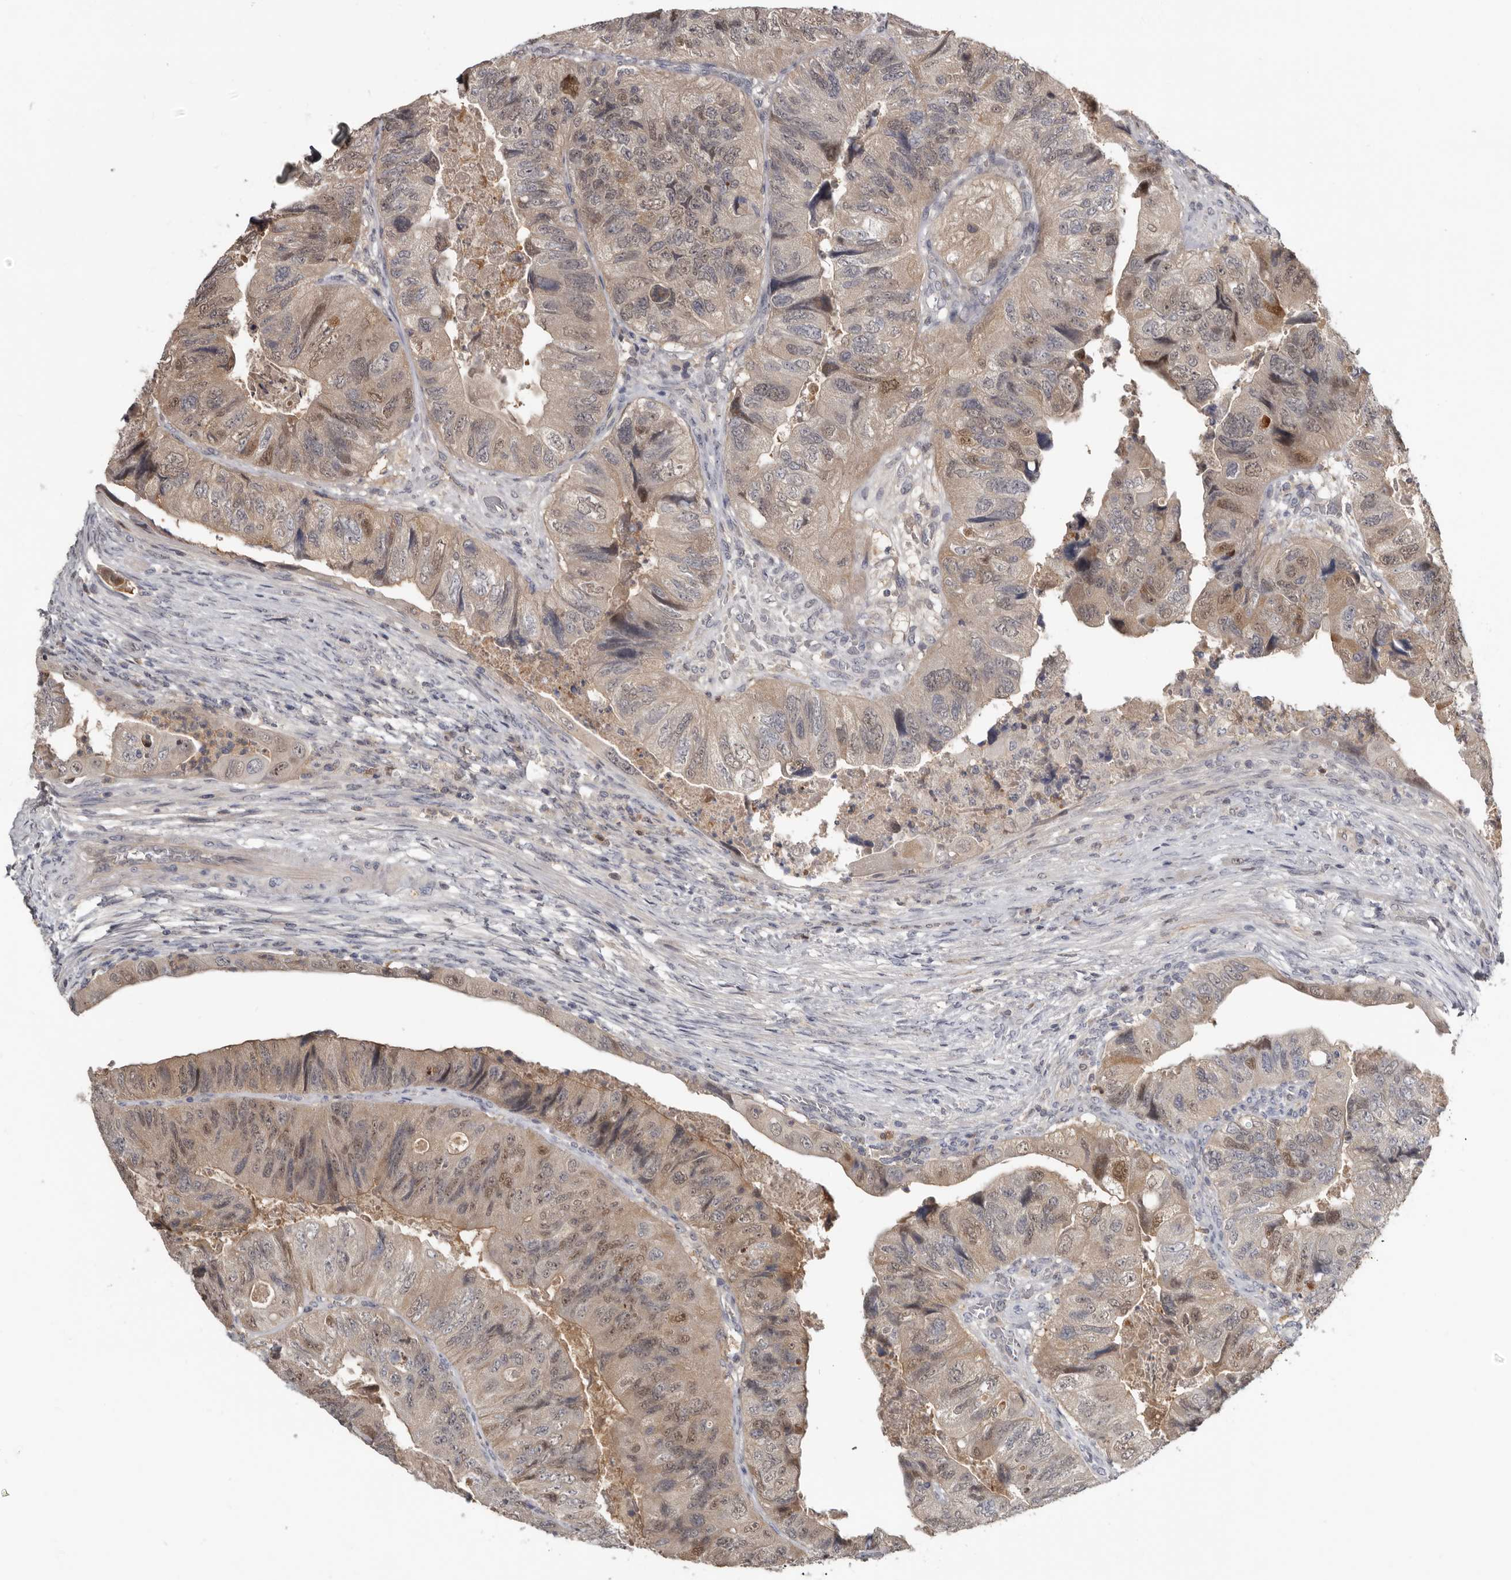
{"staining": {"intensity": "weak", "quantity": ">75%", "location": "cytoplasmic/membranous,nuclear"}, "tissue": "colorectal cancer", "cell_type": "Tumor cells", "image_type": "cancer", "snomed": [{"axis": "morphology", "description": "Adenocarcinoma, NOS"}, {"axis": "topography", "description": "Rectum"}], "caption": "Human colorectal cancer stained with a protein marker reveals weak staining in tumor cells.", "gene": "RBKS", "patient": {"sex": "male", "age": 63}}